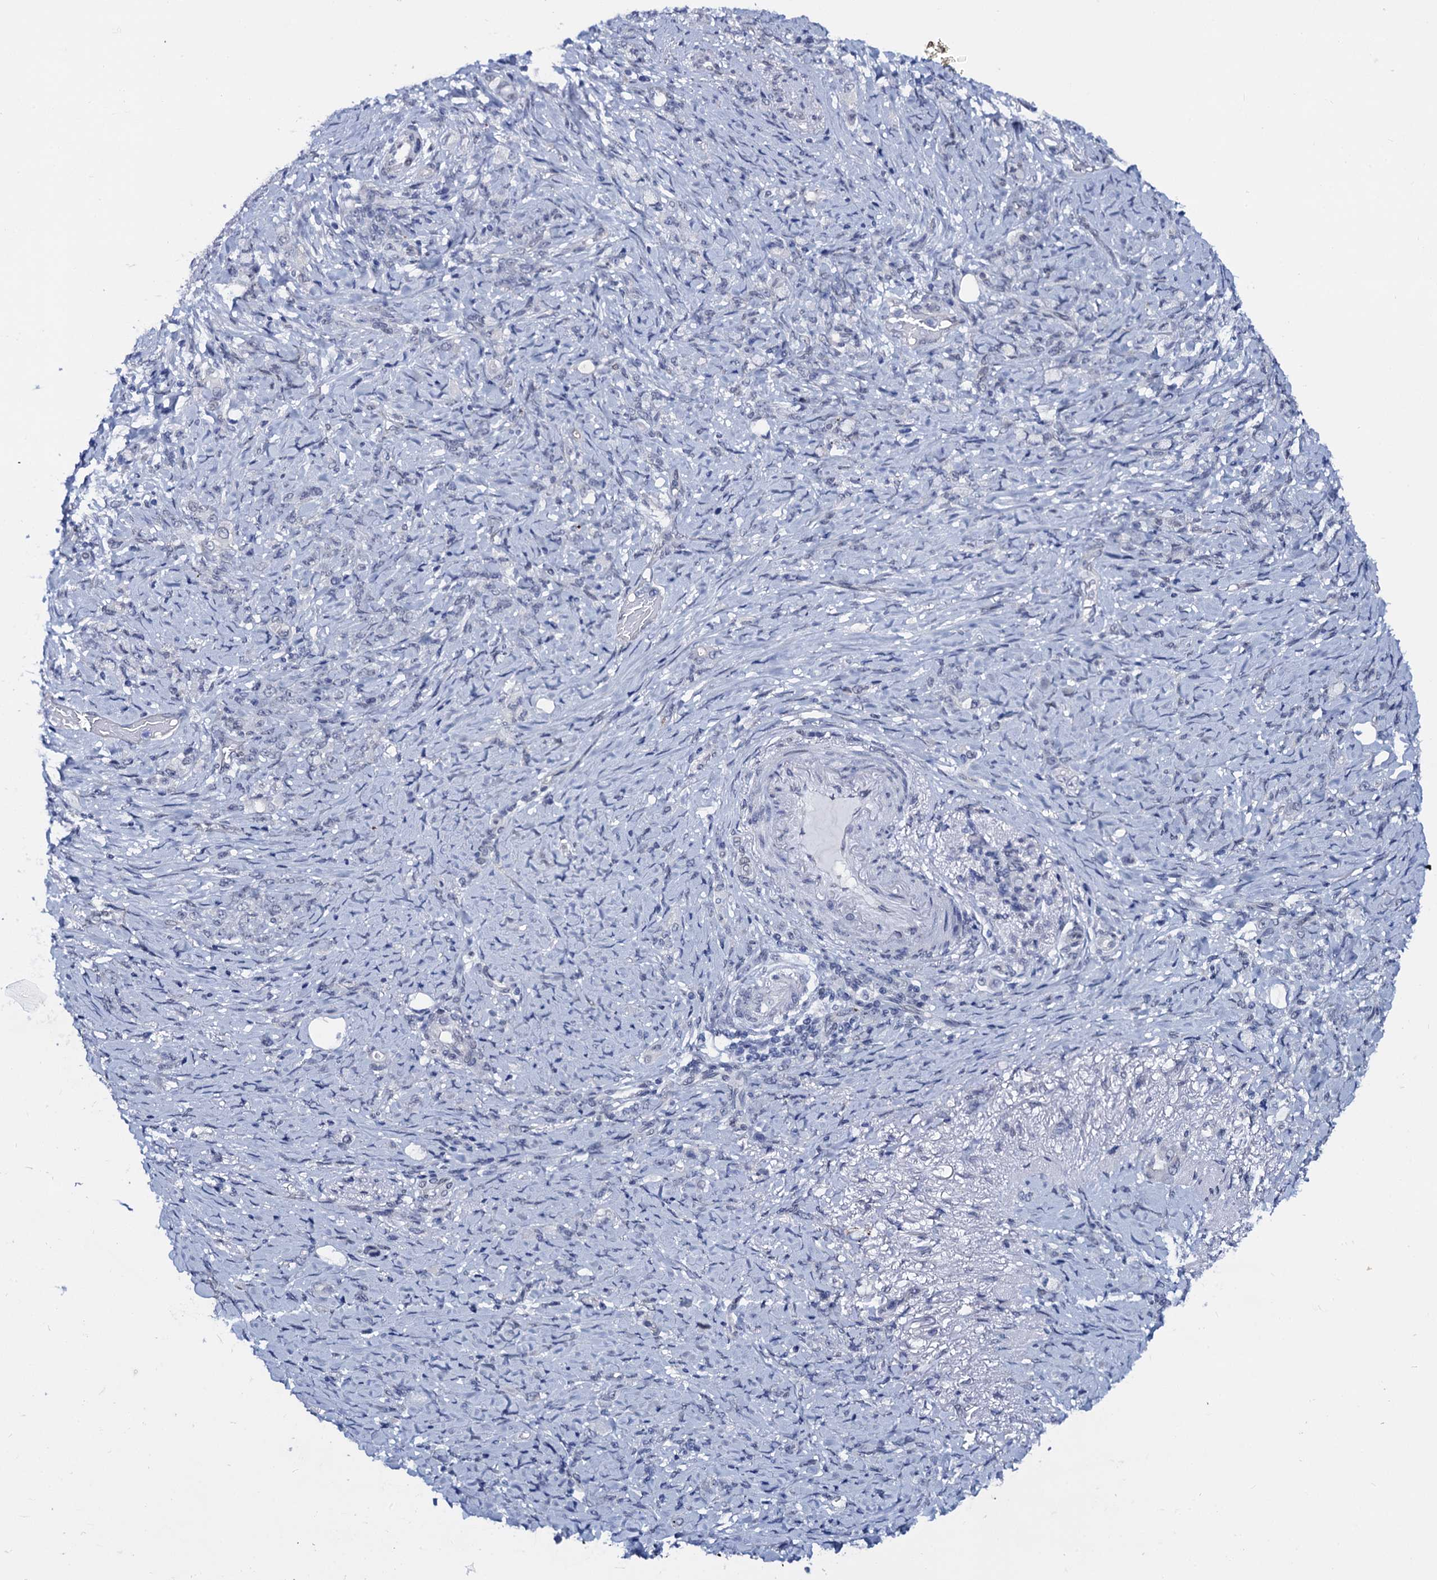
{"staining": {"intensity": "negative", "quantity": "none", "location": "none"}, "tissue": "stomach cancer", "cell_type": "Tumor cells", "image_type": "cancer", "snomed": [{"axis": "morphology", "description": "Adenocarcinoma, NOS"}, {"axis": "topography", "description": "Stomach"}], "caption": "Stomach cancer stained for a protein using immunohistochemistry (IHC) exhibits no staining tumor cells.", "gene": "C16orf87", "patient": {"sex": "female", "age": 79}}